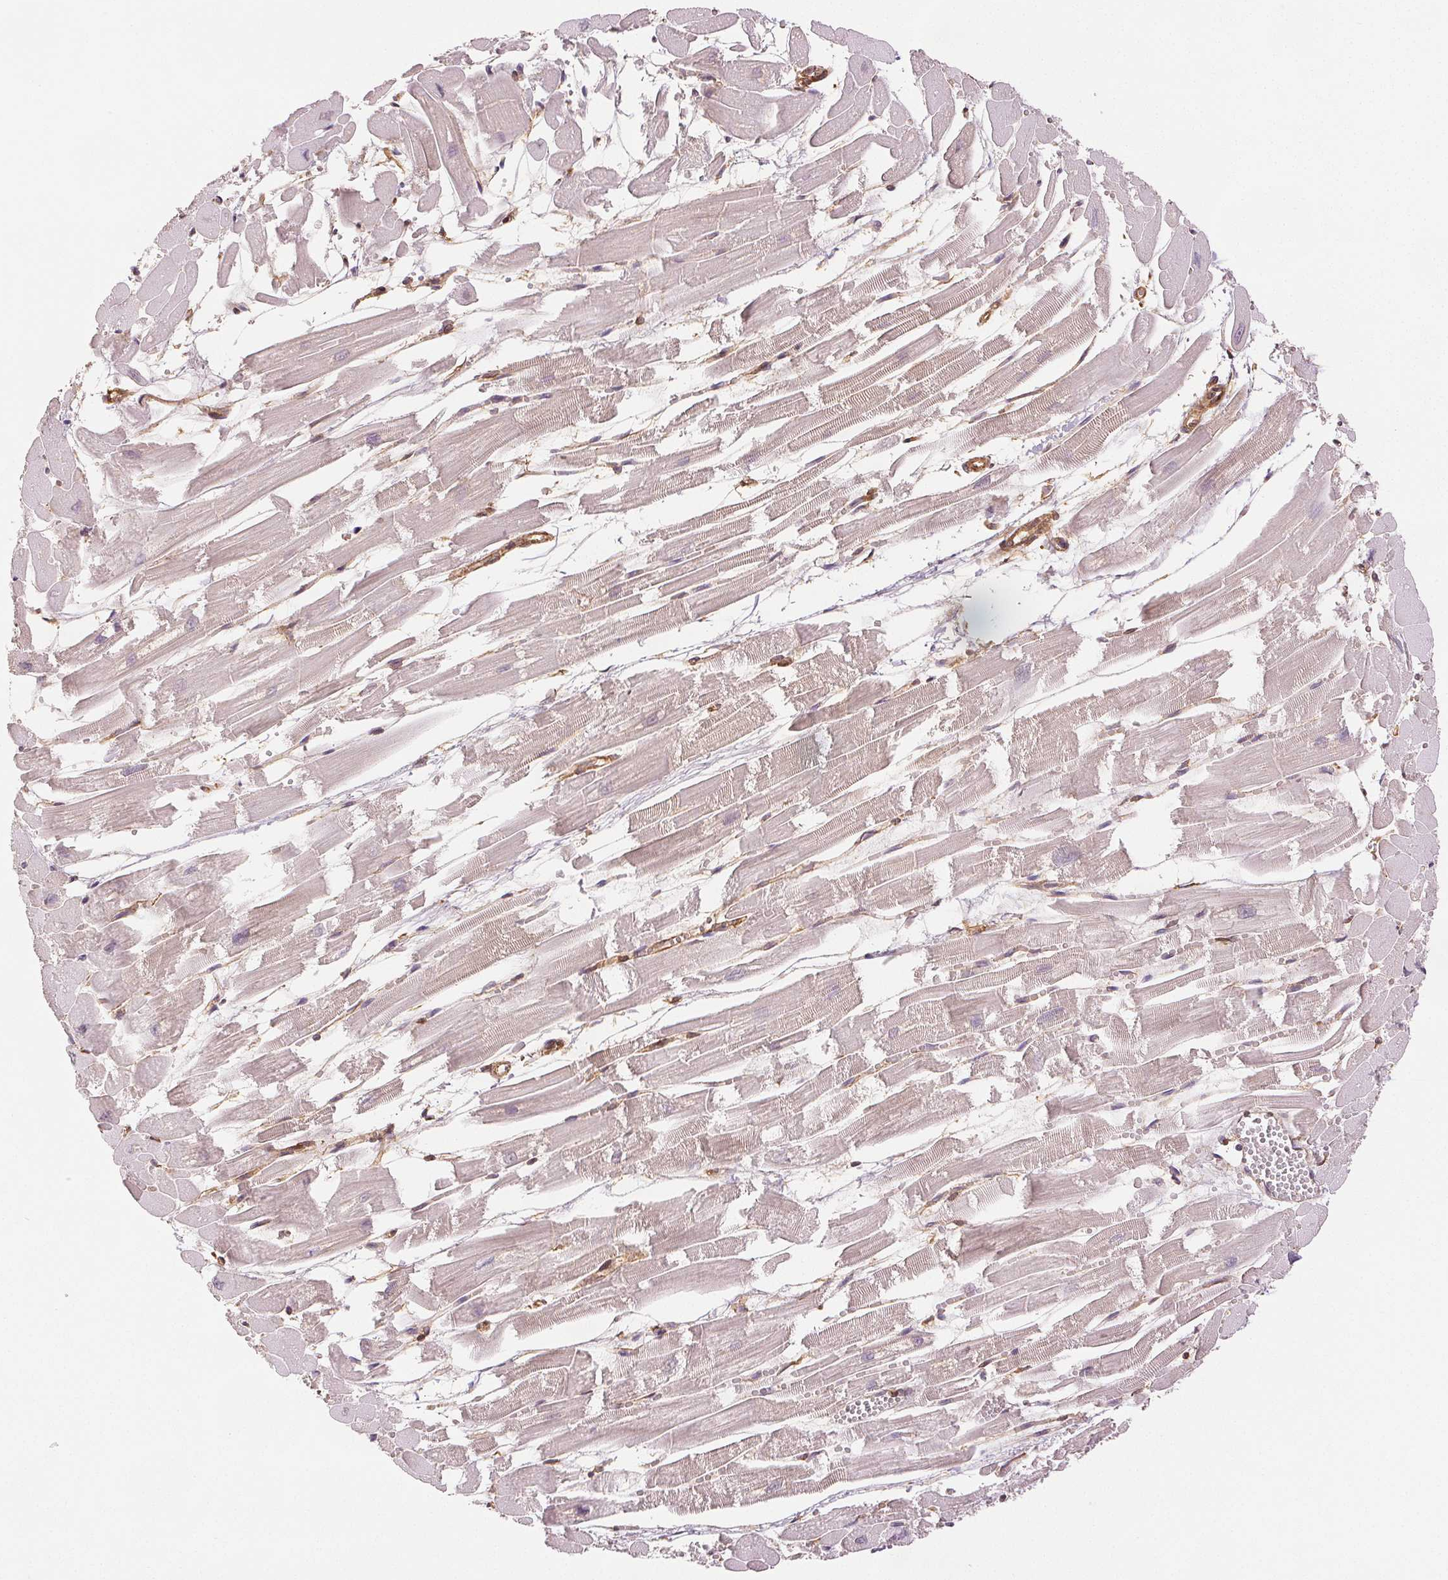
{"staining": {"intensity": "weak", "quantity": "<25%", "location": "cytoplasmic/membranous"}, "tissue": "heart muscle", "cell_type": "Cardiomyocytes", "image_type": "normal", "snomed": [{"axis": "morphology", "description": "Normal tissue, NOS"}, {"axis": "topography", "description": "Heart"}], "caption": "DAB immunohistochemical staining of unremarkable heart muscle shows no significant staining in cardiomyocytes.", "gene": "DIAPH2", "patient": {"sex": "female", "age": 52}}